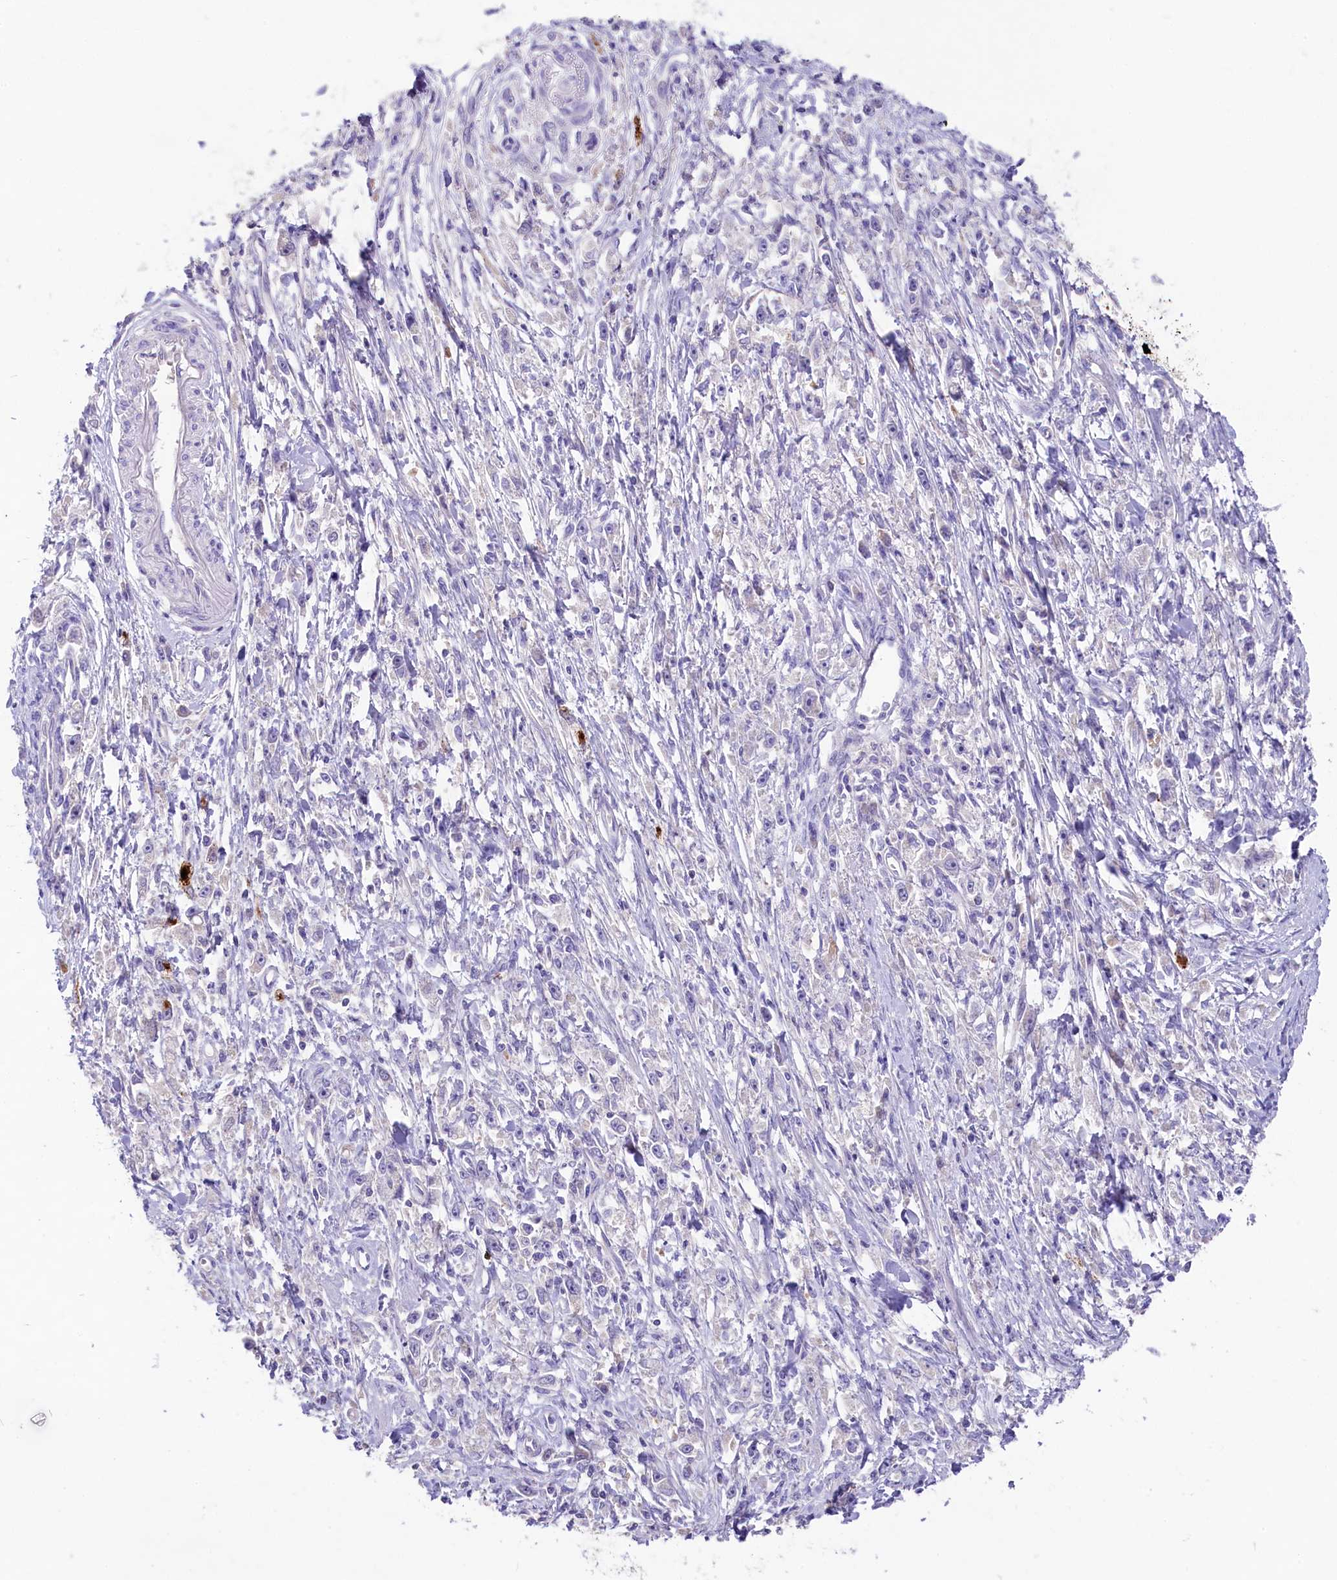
{"staining": {"intensity": "negative", "quantity": "none", "location": "none"}, "tissue": "stomach cancer", "cell_type": "Tumor cells", "image_type": "cancer", "snomed": [{"axis": "morphology", "description": "Adenocarcinoma, NOS"}, {"axis": "topography", "description": "Stomach"}], "caption": "A high-resolution micrograph shows IHC staining of adenocarcinoma (stomach), which displays no significant expression in tumor cells.", "gene": "CD99L2", "patient": {"sex": "female", "age": 59}}